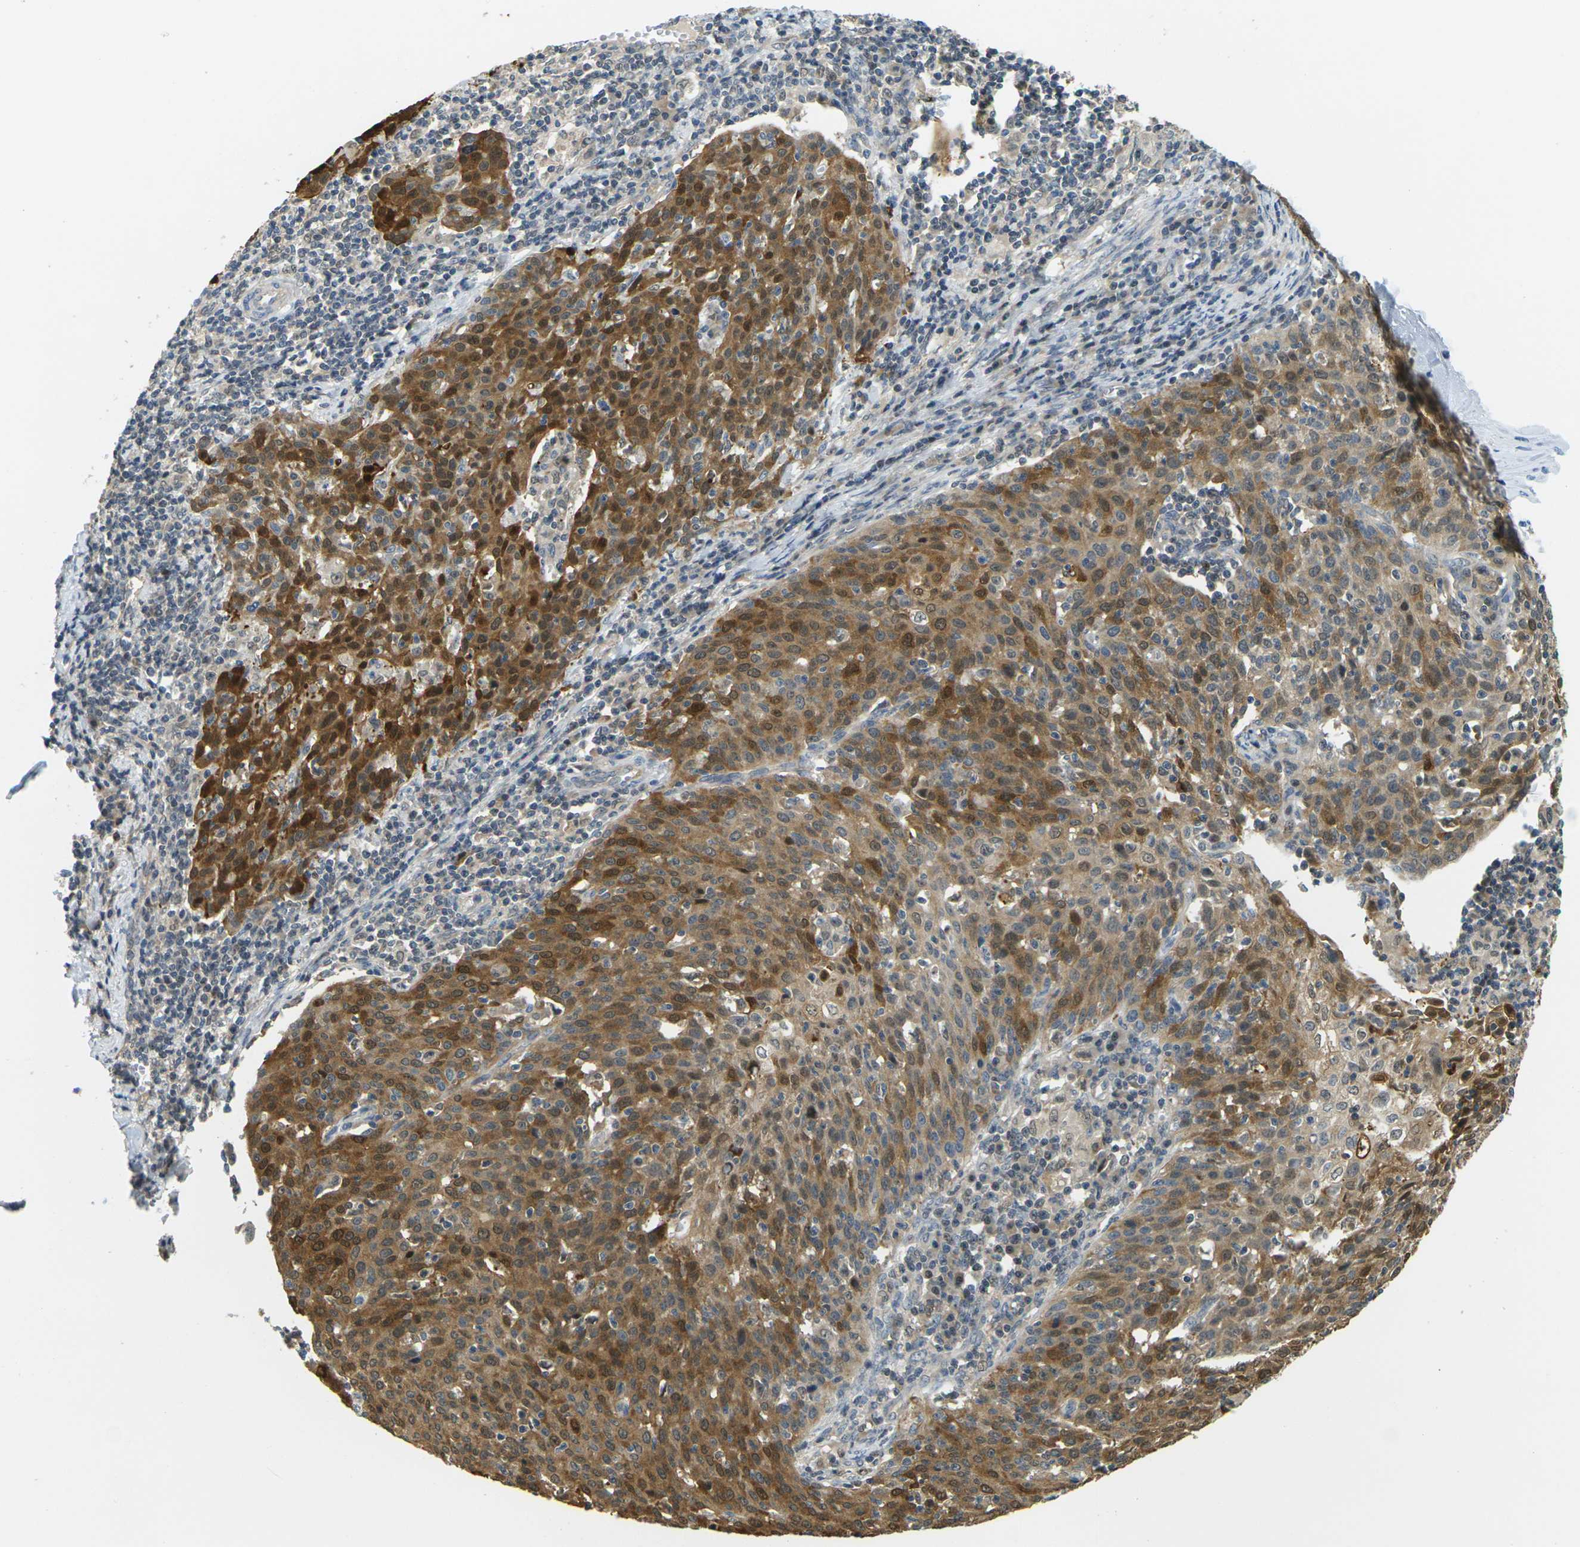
{"staining": {"intensity": "moderate", "quantity": ">75%", "location": "cytoplasmic/membranous,nuclear"}, "tissue": "cervical cancer", "cell_type": "Tumor cells", "image_type": "cancer", "snomed": [{"axis": "morphology", "description": "Squamous cell carcinoma, NOS"}, {"axis": "topography", "description": "Cervix"}], "caption": "Cervical cancer (squamous cell carcinoma) tissue demonstrates moderate cytoplasmic/membranous and nuclear expression in about >75% of tumor cells (Stains: DAB in brown, nuclei in blue, Microscopy: brightfield microscopy at high magnification).", "gene": "KLHL8", "patient": {"sex": "female", "age": 38}}